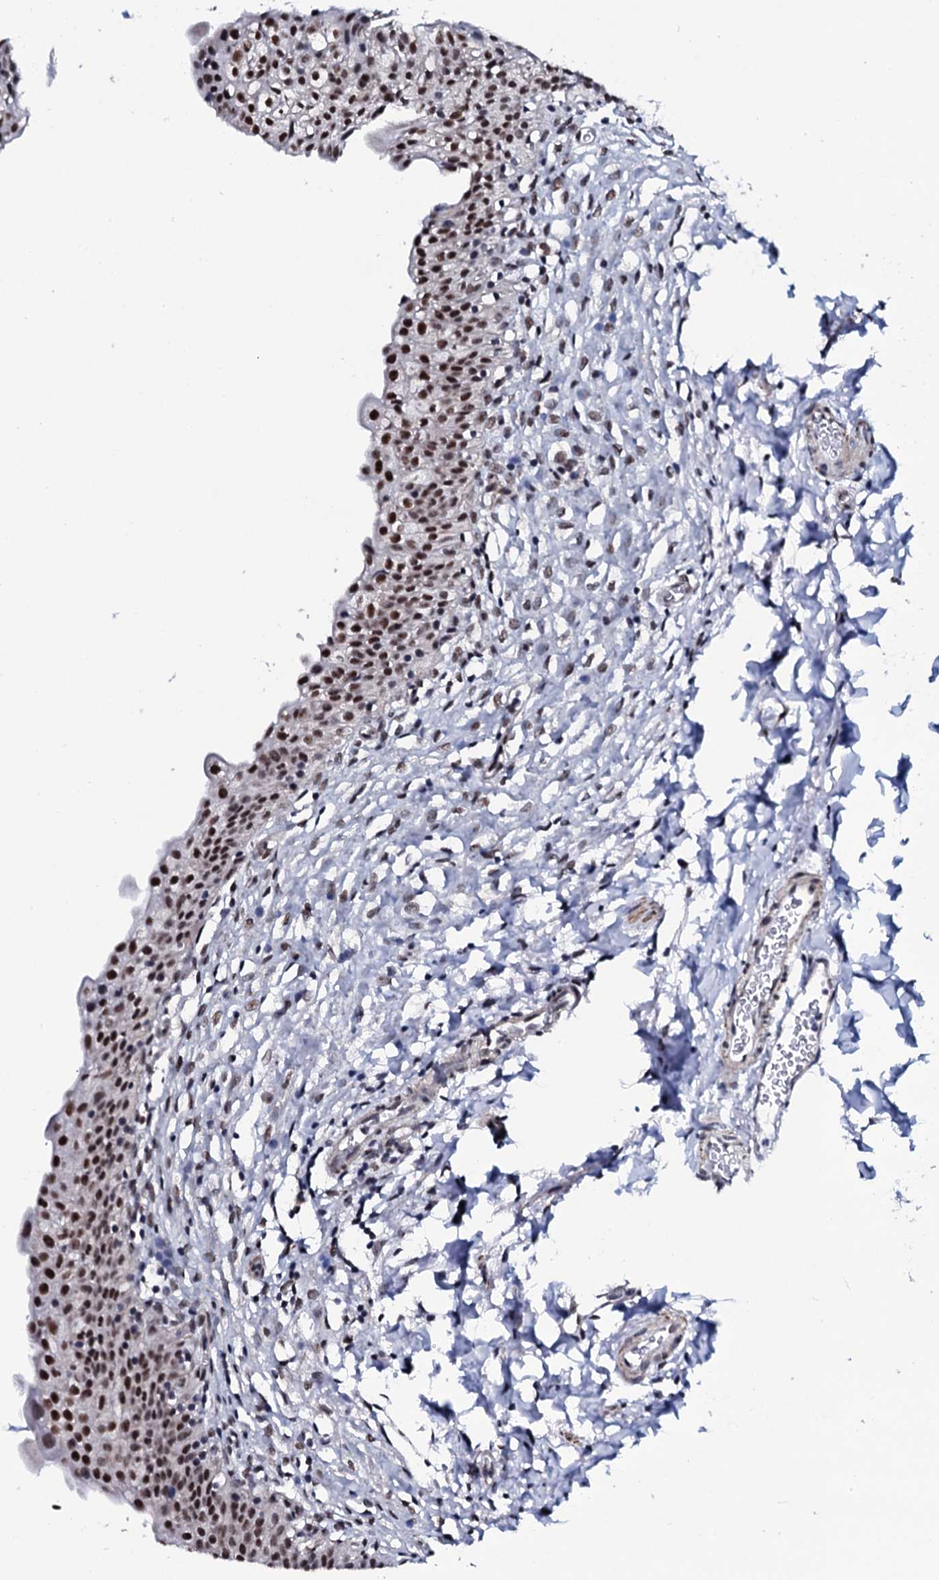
{"staining": {"intensity": "moderate", "quantity": ">75%", "location": "nuclear"}, "tissue": "urinary bladder", "cell_type": "Urothelial cells", "image_type": "normal", "snomed": [{"axis": "morphology", "description": "Normal tissue, NOS"}, {"axis": "topography", "description": "Urinary bladder"}], "caption": "IHC micrograph of unremarkable urinary bladder: human urinary bladder stained using immunohistochemistry (IHC) shows medium levels of moderate protein expression localized specifically in the nuclear of urothelial cells, appearing as a nuclear brown color.", "gene": "CWC15", "patient": {"sex": "male", "age": 55}}